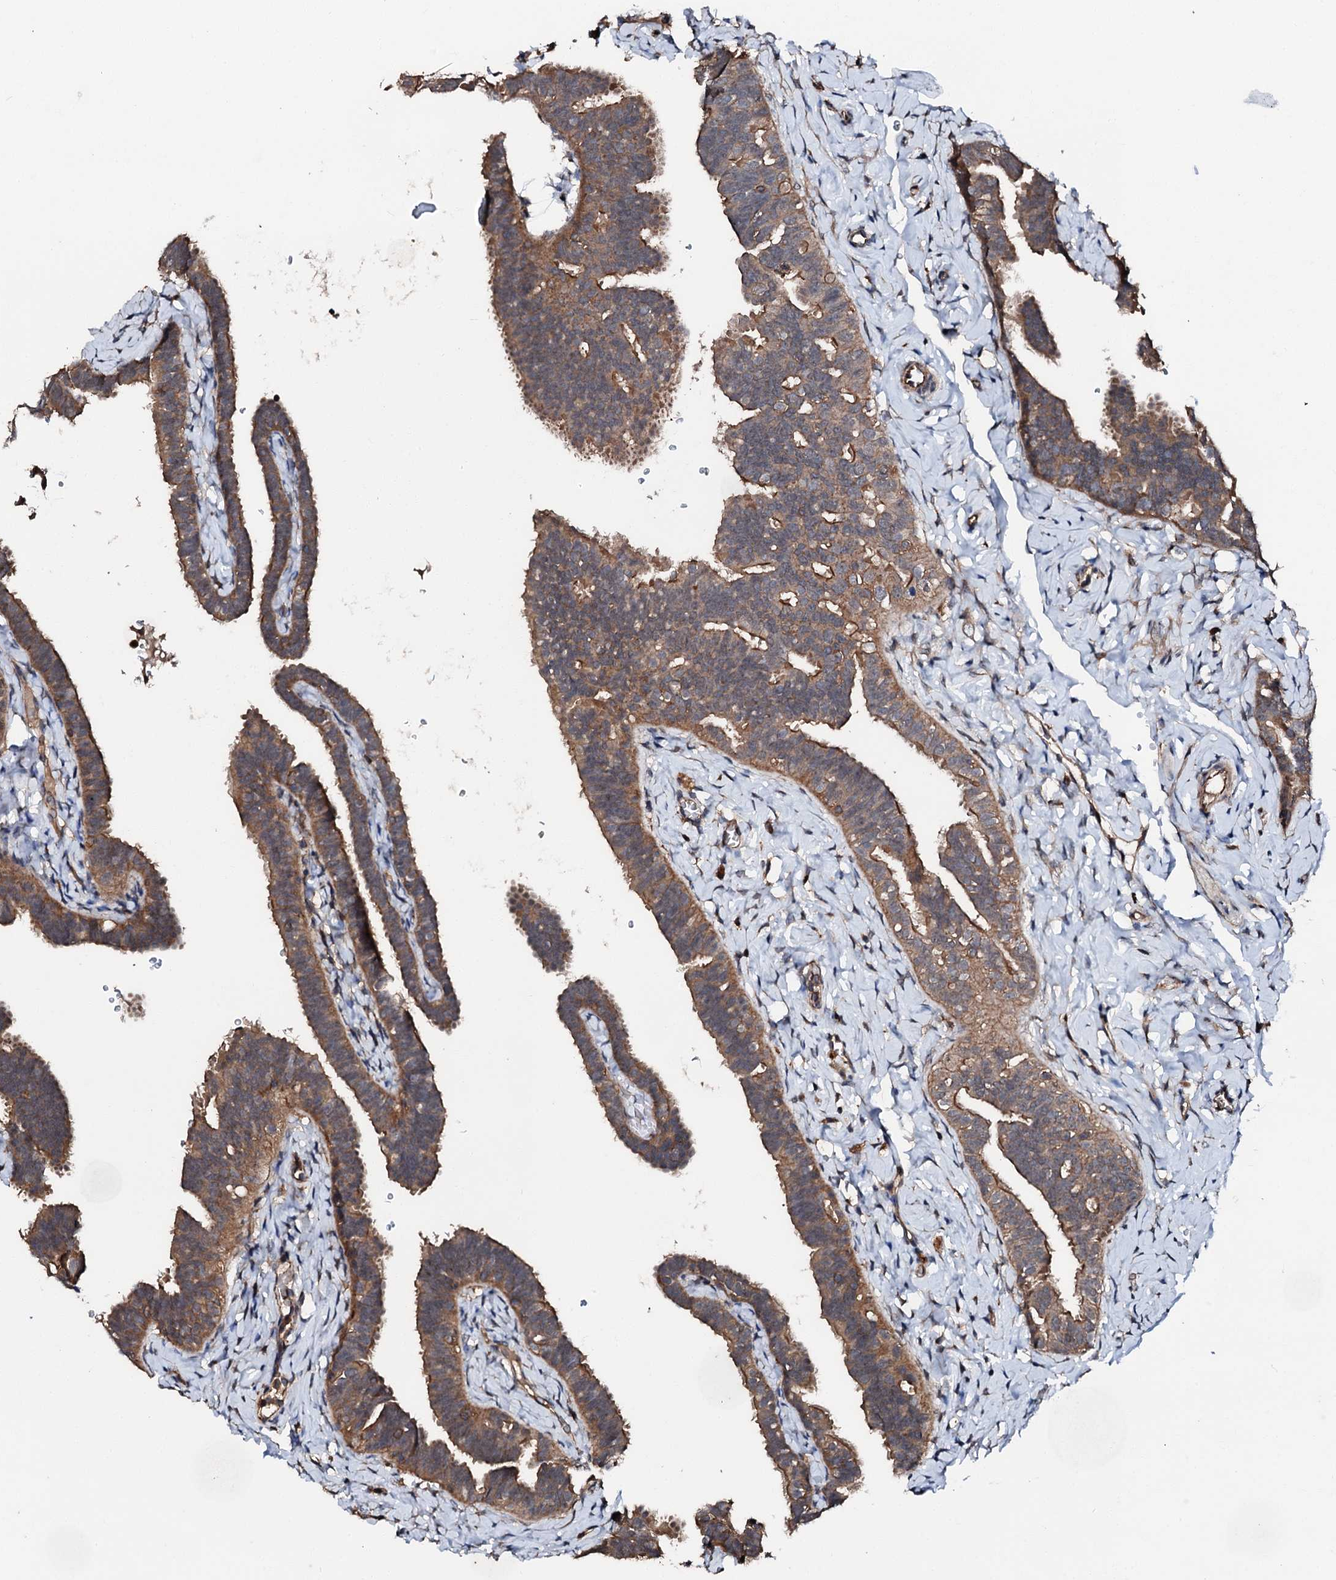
{"staining": {"intensity": "moderate", "quantity": ">75%", "location": "cytoplasmic/membranous"}, "tissue": "fallopian tube", "cell_type": "Glandular cells", "image_type": "normal", "snomed": [{"axis": "morphology", "description": "Normal tissue, NOS"}, {"axis": "topography", "description": "Fallopian tube"}], "caption": "A brown stain highlights moderate cytoplasmic/membranous staining of a protein in glandular cells of unremarkable fallopian tube.", "gene": "FGD4", "patient": {"sex": "female", "age": 65}}